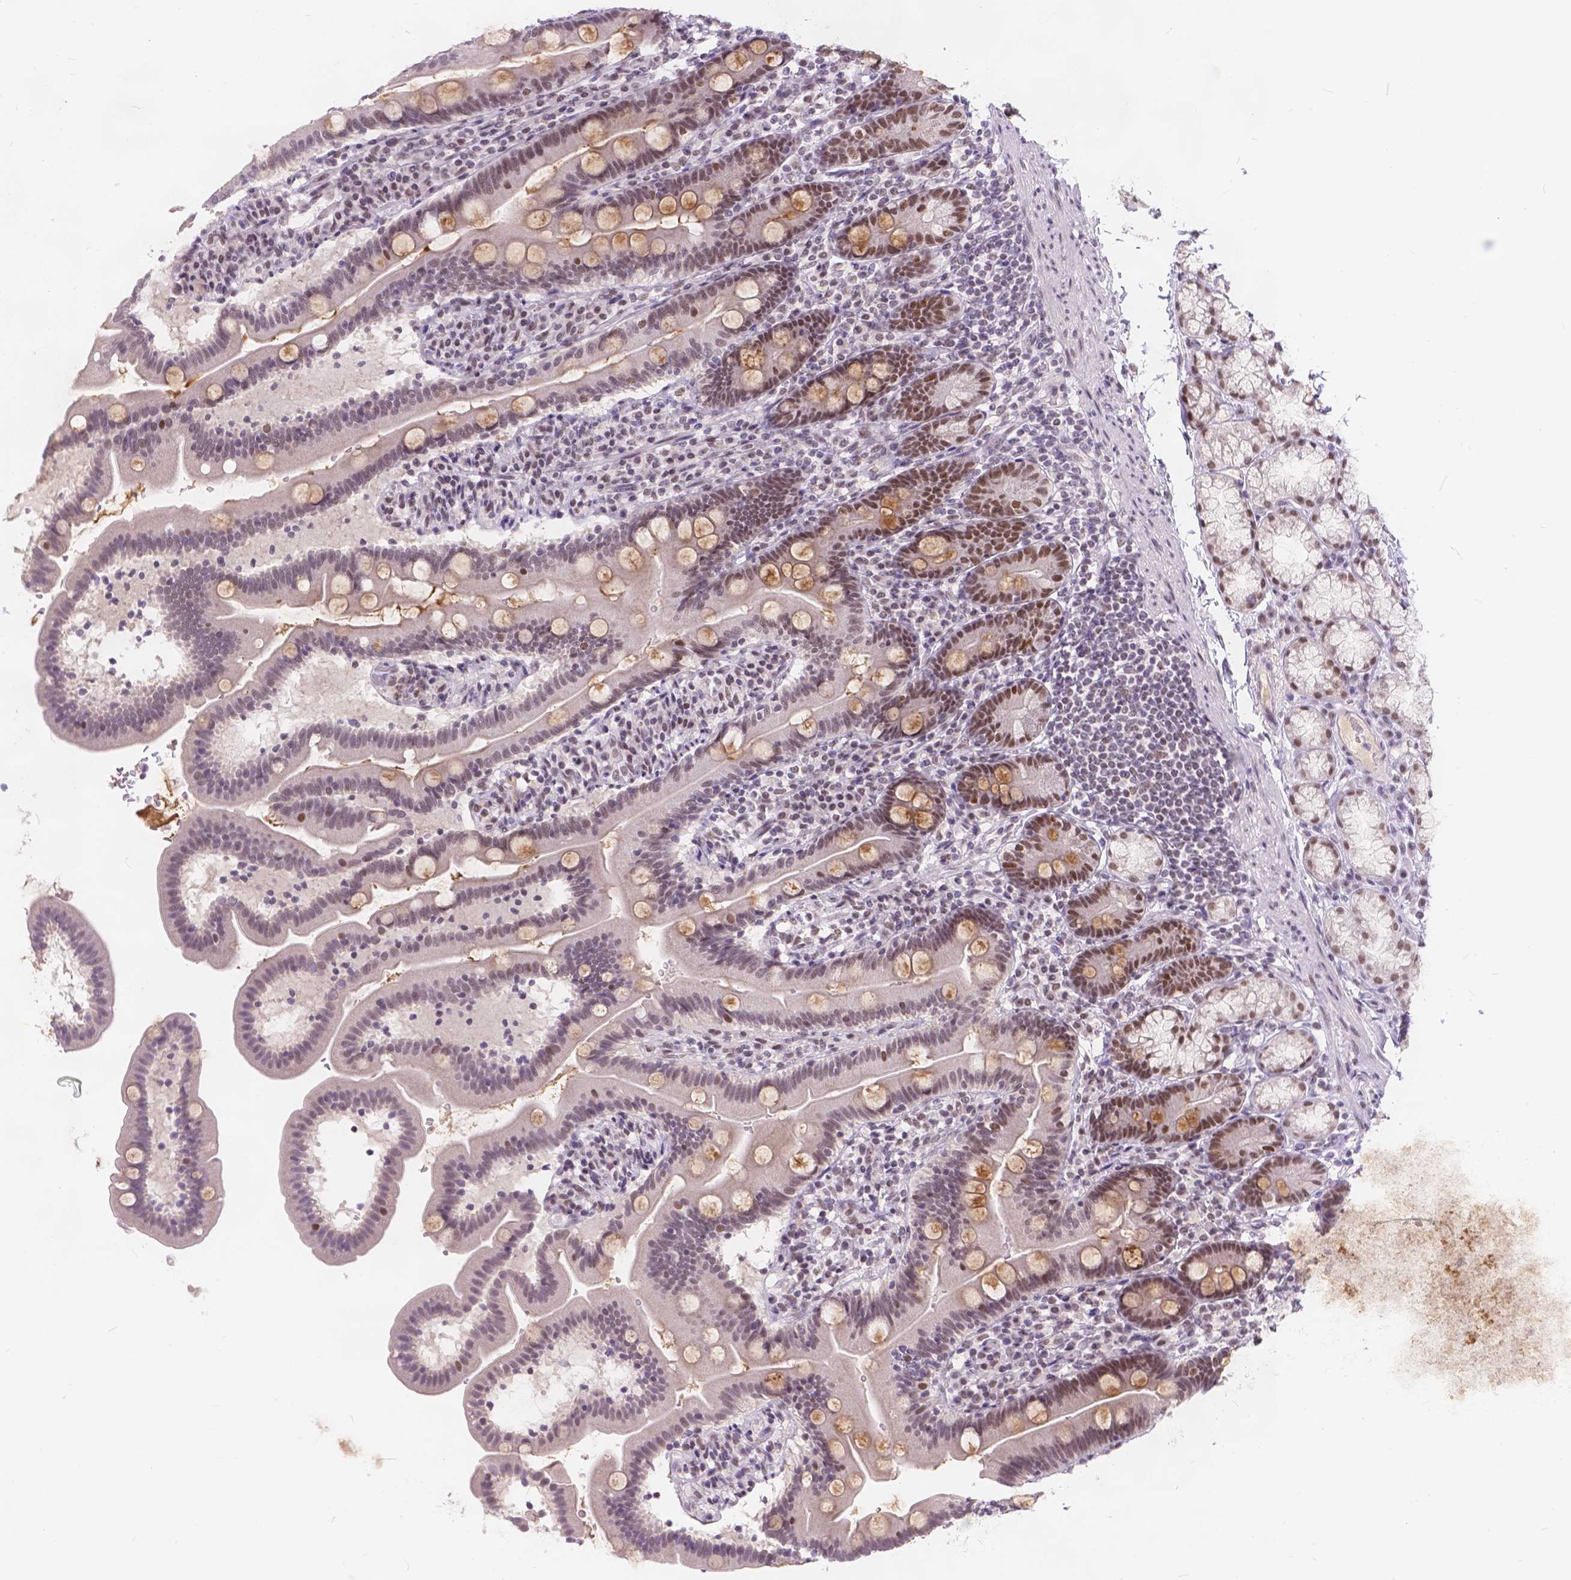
{"staining": {"intensity": "moderate", "quantity": "25%-75%", "location": "nuclear"}, "tissue": "duodenum", "cell_type": "Glandular cells", "image_type": "normal", "snomed": [{"axis": "morphology", "description": "Normal tissue, NOS"}, {"axis": "topography", "description": "Duodenum"}], "caption": "IHC of benign duodenum reveals medium levels of moderate nuclear positivity in about 25%-75% of glandular cells. Using DAB (3,3'-diaminobenzidine) (brown) and hematoxylin (blue) stains, captured at high magnification using brightfield microscopy.", "gene": "FAM53A", "patient": {"sex": "female", "age": 67}}